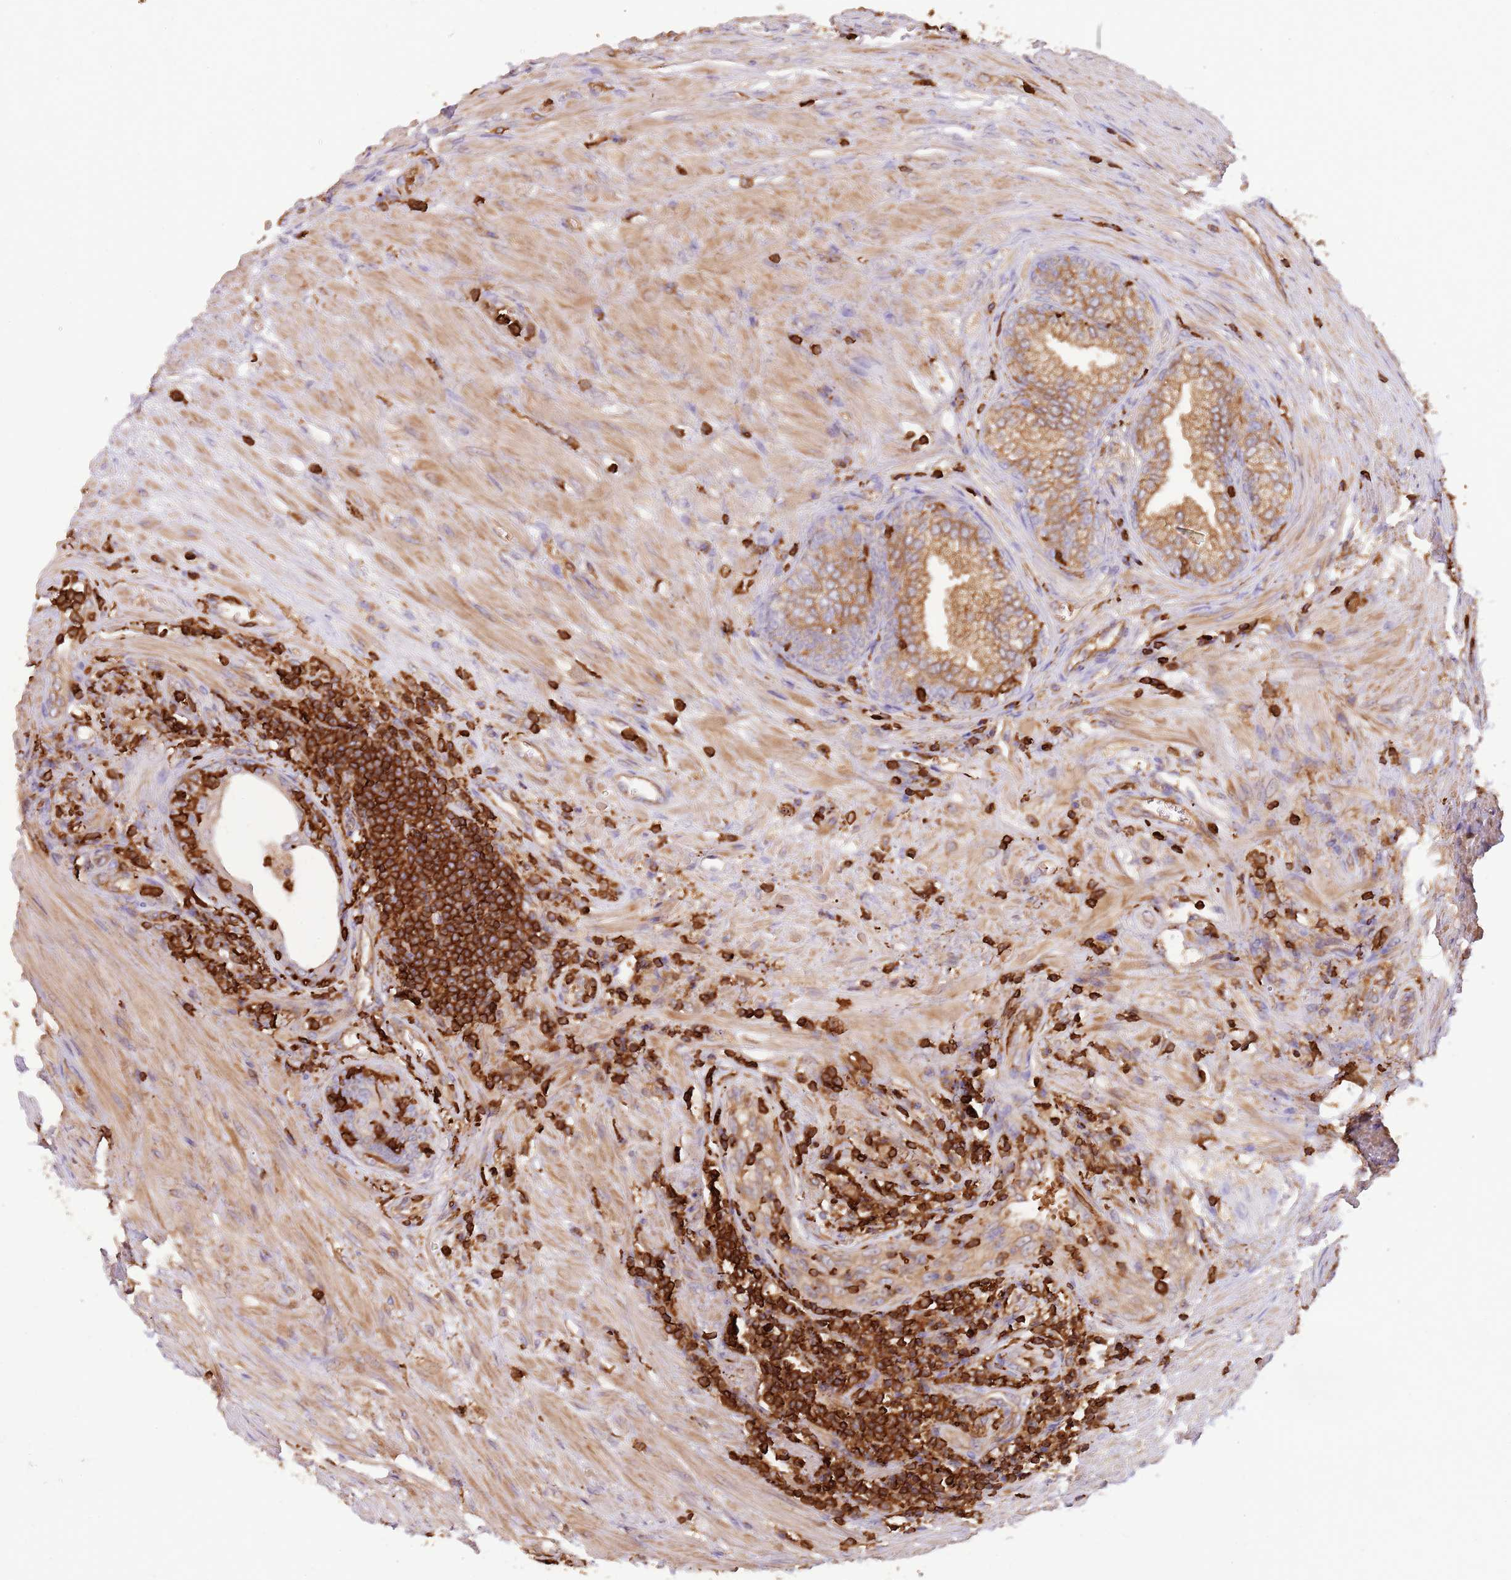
{"staining": {"intensity": "moderate", "quantity": ">75%", "location": "cytoplasmic/membranous"}, "tissue": "prostate", "cell_type": "Glandular cells", "image_type": "normal", "snomed": [{"axis": "morphology", "description": "Normal tissue, NOS"}, {"axis": "topography", "description": "Prostate"}], "caption": "About >75% of glandular cells in unremarkable prostate reveal moderate cytoplasmic/membranous protein staining as visualized by brown immunohistochemical staining.", "gene": "OR6P1", "patient": {"sex": "male", "age": 76}}